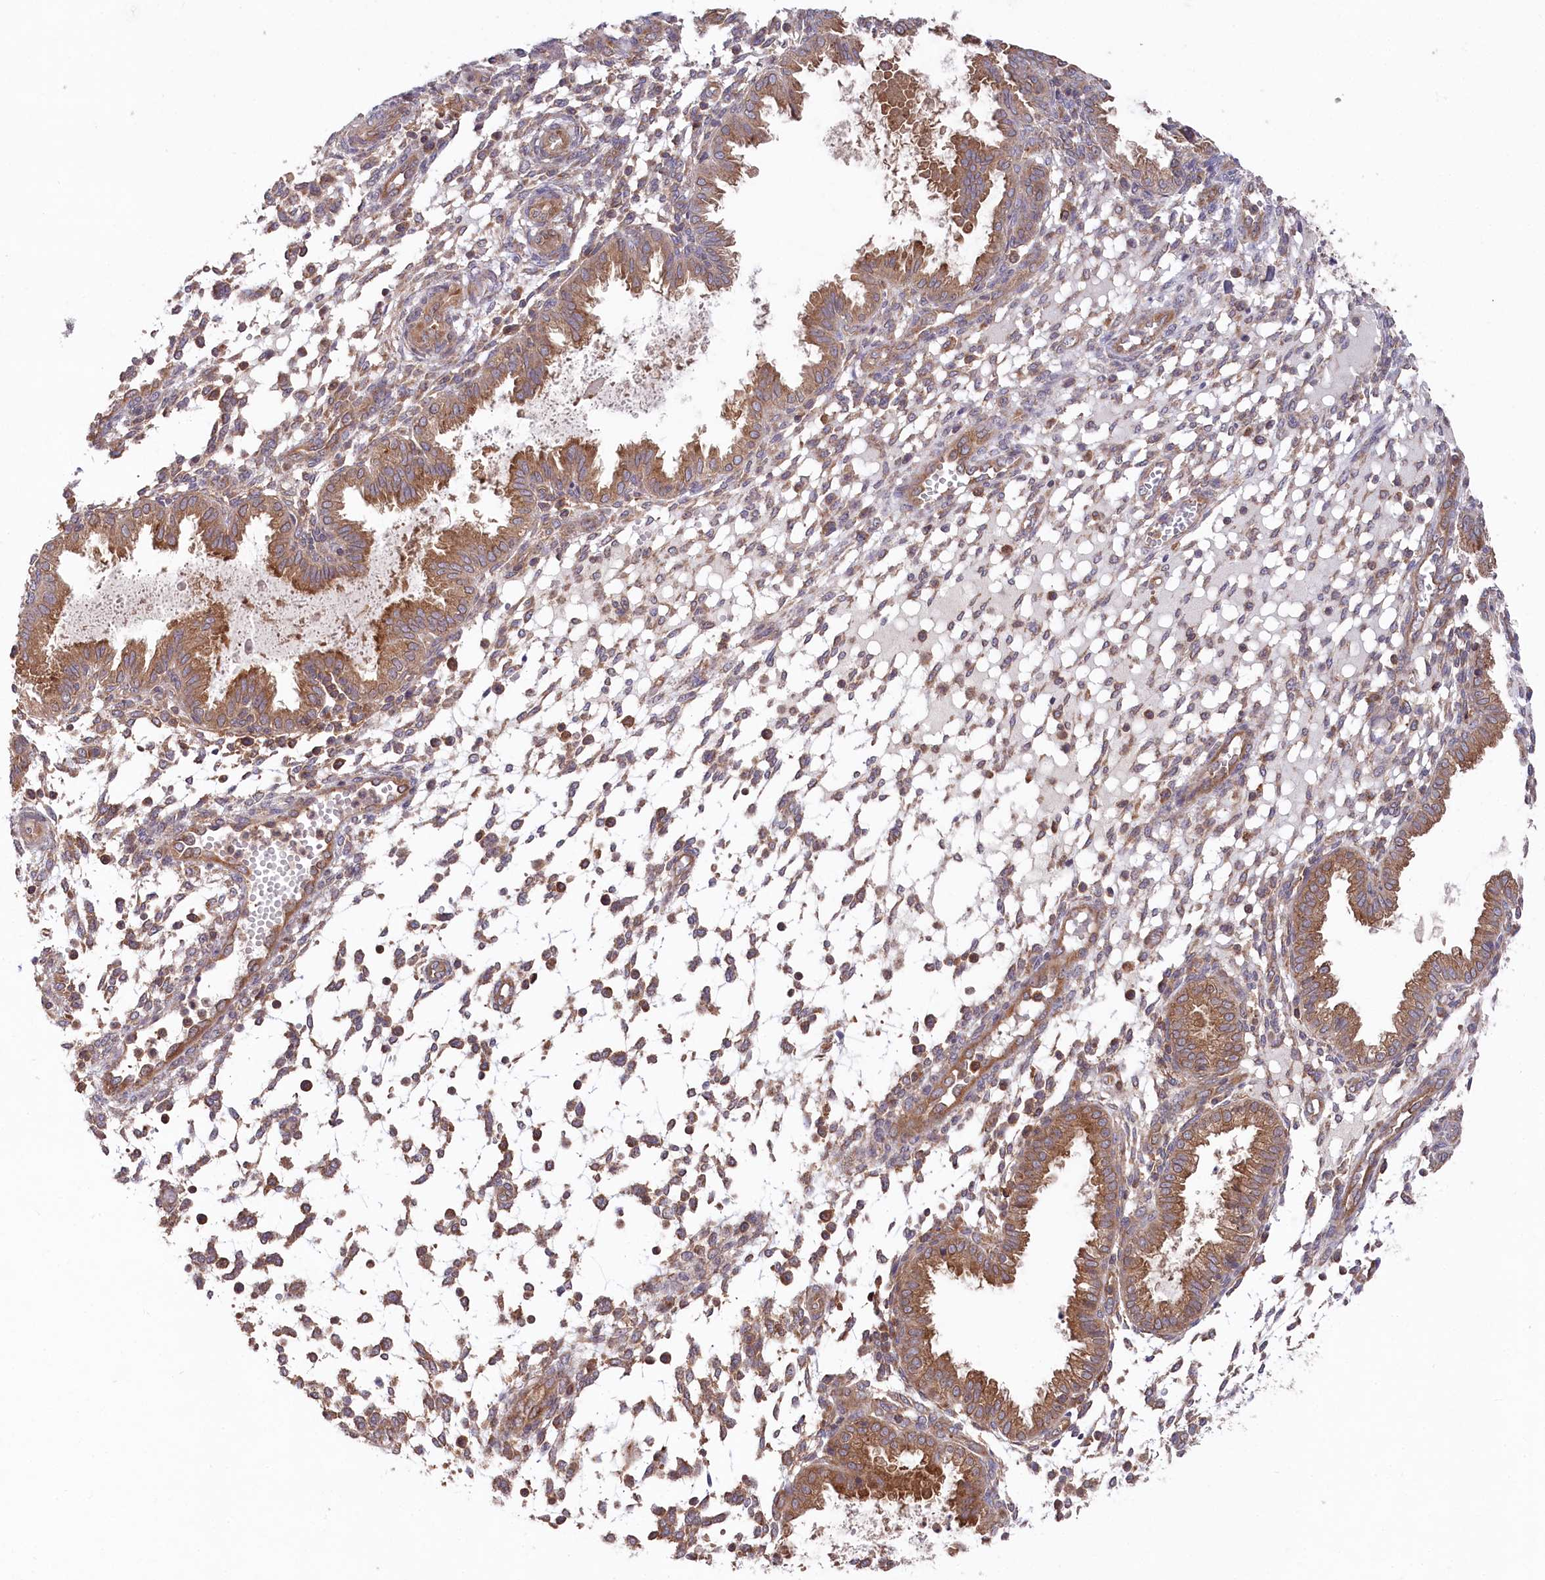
{"staining": {"intensity": "moderate", "quantity": "<25%", "location": "cytoplasmic/membranous"}, "tissue": "endometrium", "cell_type": "Cells in endometrial stroma", "image_type": "normal", "snomed": [{"axis": "morphology", "description": "Normal tissue, NOS"}, {"axis": "topography", "description": "Endometrium"}], "caption": "Unremarkable endometrium exhibits moderate cytoplasmic/membranous positivity in about <25% of cells in endometrial stroma, visualized by immunohistochemistry. The staining was performed using DAB (3,3'-diaminobenzidine), with brown indicating positive protein expression. Nuclei are stained blue with hematoxylin.", "gene": "PPP1R21", "patient": {"sex": "female", "age": 33}}